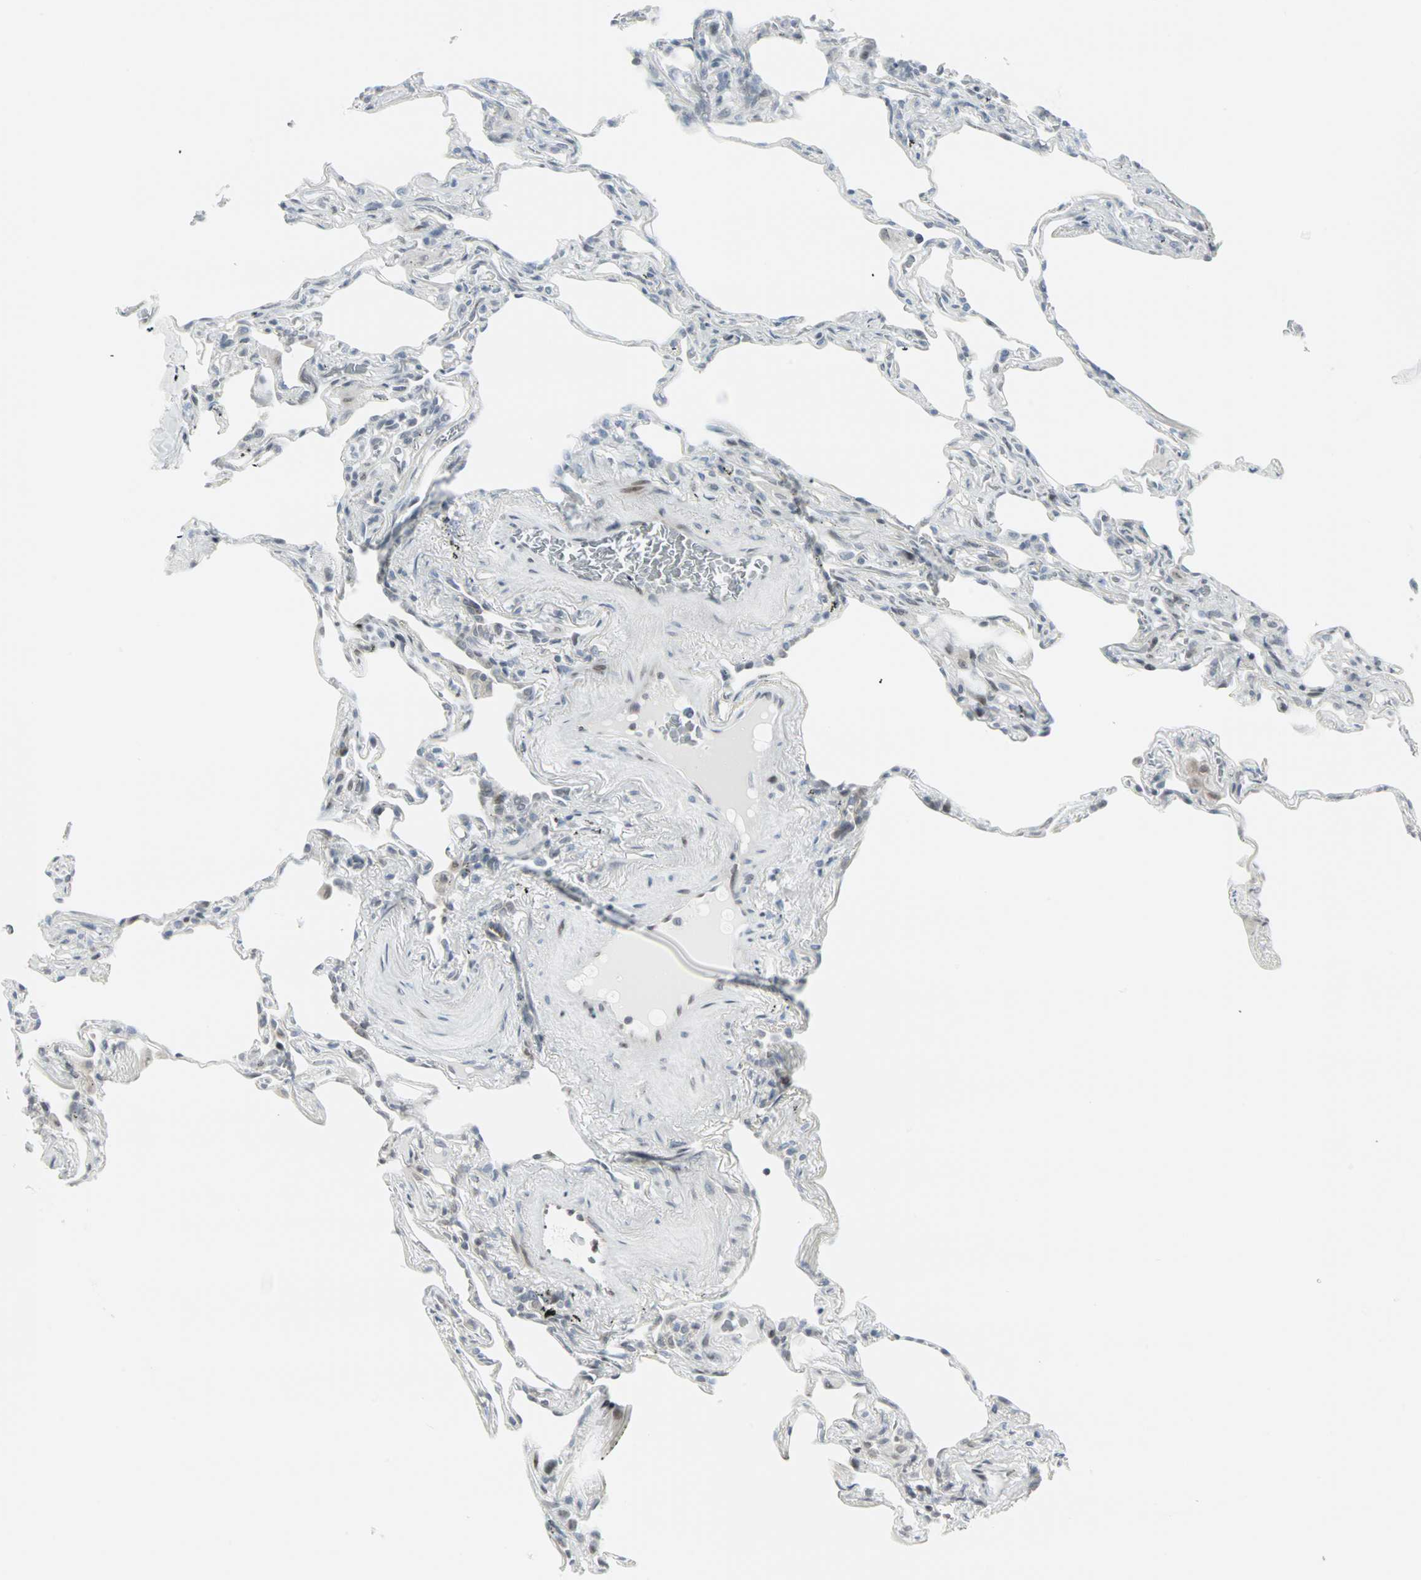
{"staining": {"intensity": "negative", "quantity": "none", "location": "none"}, "tissue": "lung", "cell_type": "Alveolar cells", "image_type": "normal", "snomed": [{"axis": "morphology", "description": "Normal tissue, NOS"}, {"axis": "morphology", "description": "Inflammation, NOS"}, {"axis": "topography", "description": "Lung"}], "caption": "There is no significant expression in alveolar cells of lung. (DAB immunohistochemistry with hematoxylin counter stain).", "gene": "CBLC", "patient": {"sex": "male", "age": 69}}